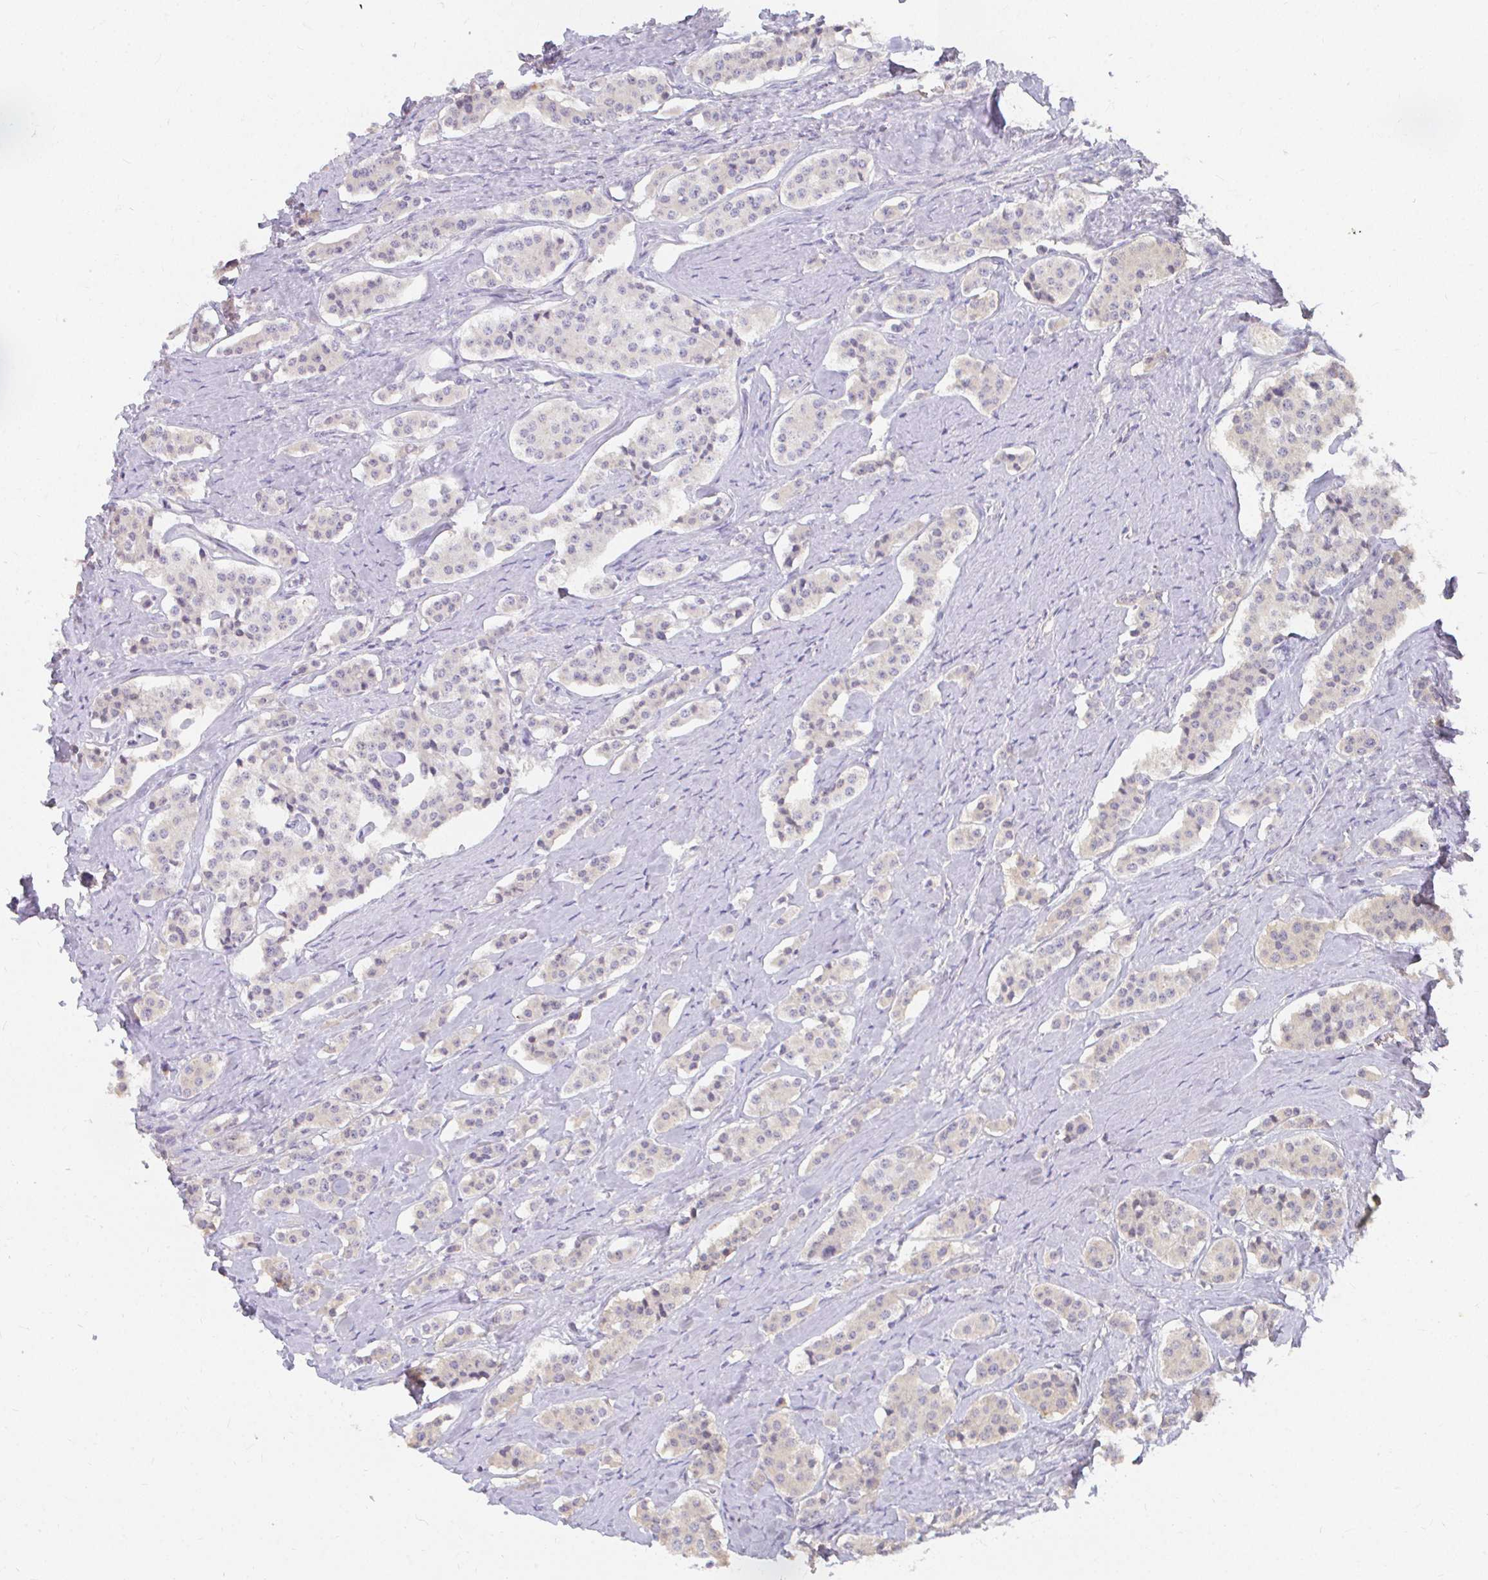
{"staining": {"intensity": "negative", "quantity": "none", "location": "none"}, "tissue": "carcinoid", "cell_type": "Tumor cells", "image_type": "cancer", "snomed": [{"axis": "morphology", "description": "Carcinoid, malignant, NOS"}, {"axis": "topography", "description": "Small intestine"}], "caption": "The photomicrograph exhibits no significant expression in tumor cells of carcinoid.", "gene": "LOXL4", "patient": {"sex": "male", "age": 63}}